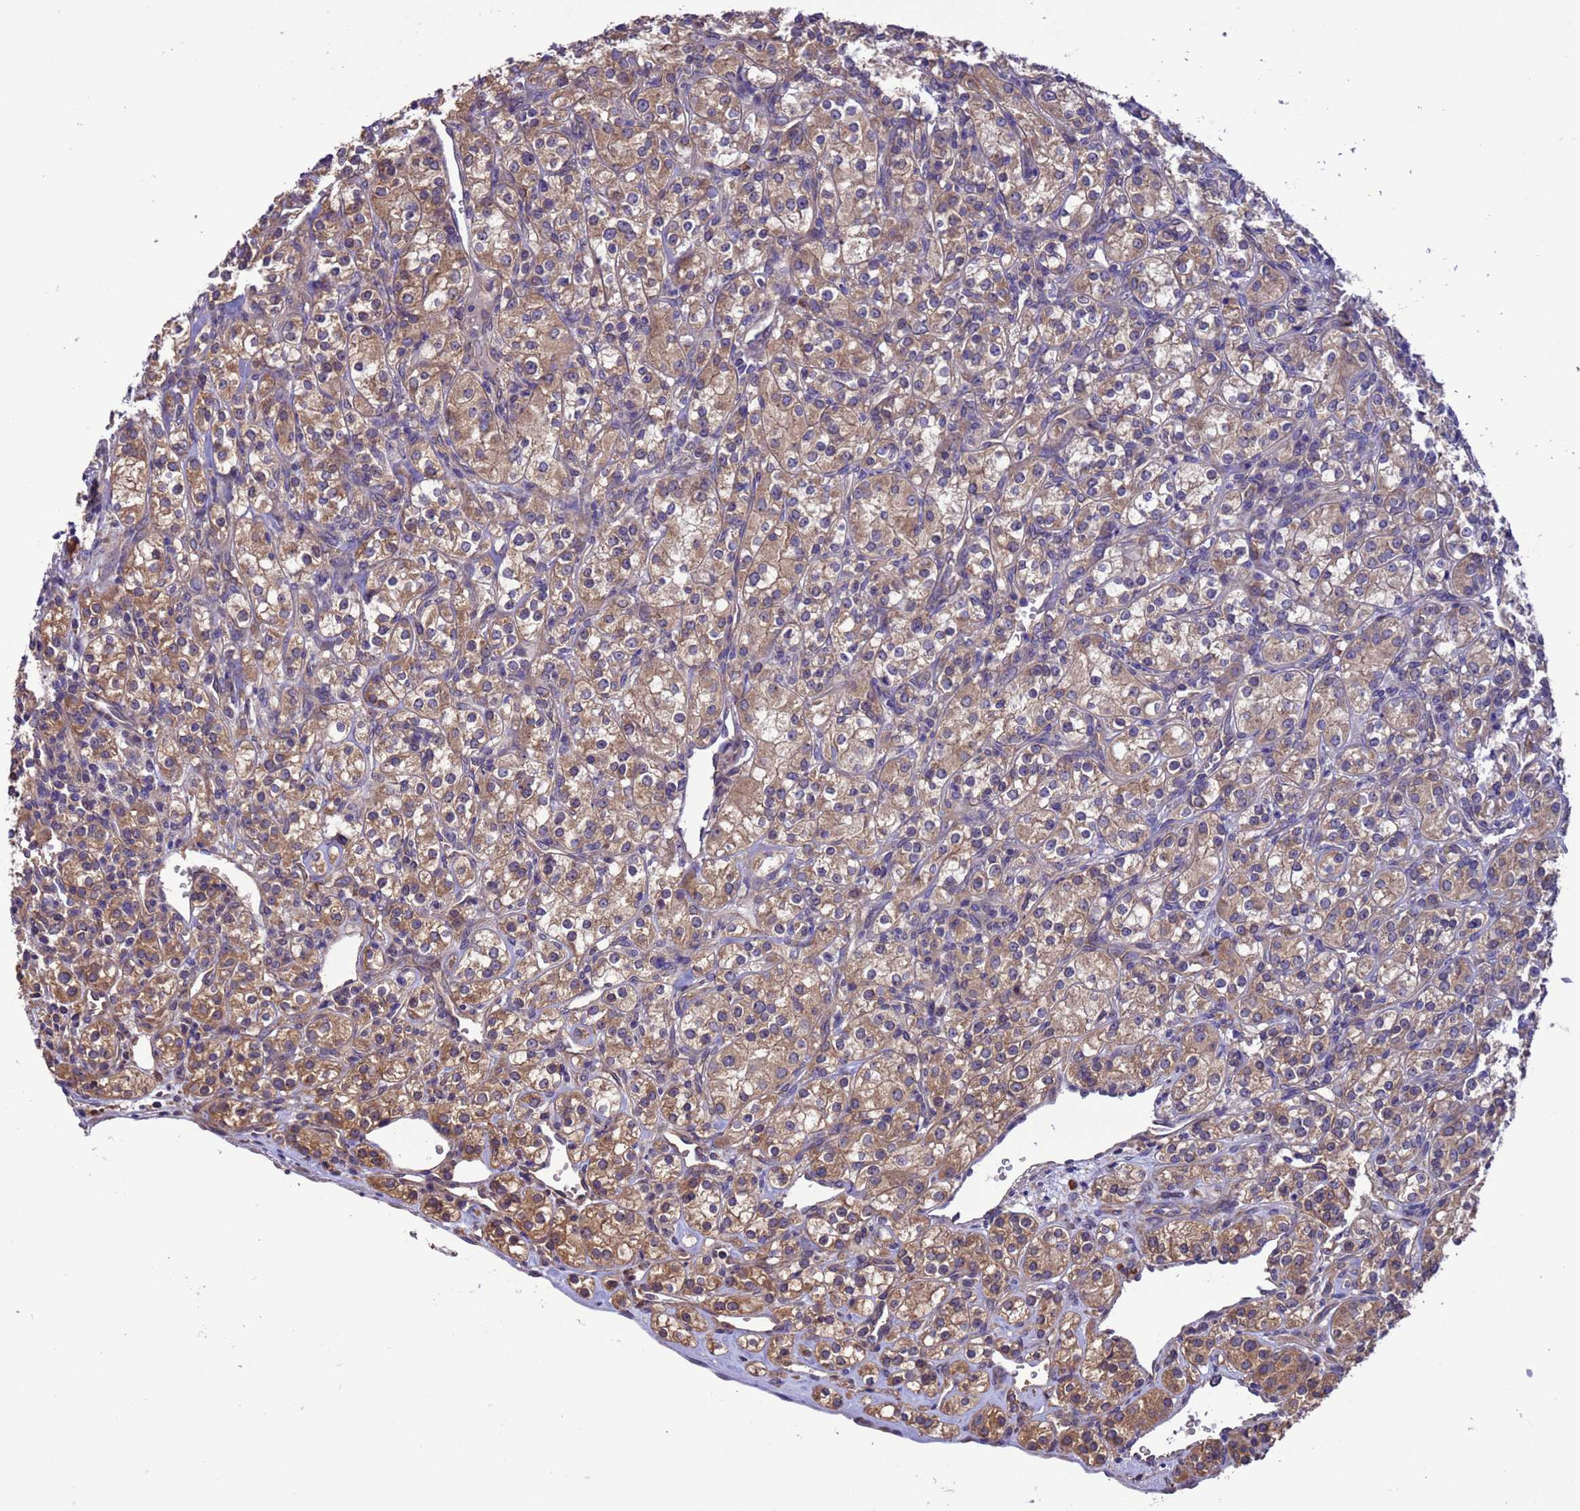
{"staining": {"intensity": "moderate", "quantity": ">75%", "location": "cytoplasmic/membranous"}, "tissue": "renal cancer", "cell_type": "Tumor cells", "image_type": "cancer", "snomed": [{"axis": "morphology", "description": "Adenocarcinoma, NOS"}, {"axis": "topography", "description": "Kidney"}], "caption": "Adenocarcinoma (renal) stained with immunohistochemistry displays moderate cytoplasmic/membranous expression in about >75% of tumor cells.", "gene": "ARHGAP12", "patient": {"sex": "male", "age": 77}}